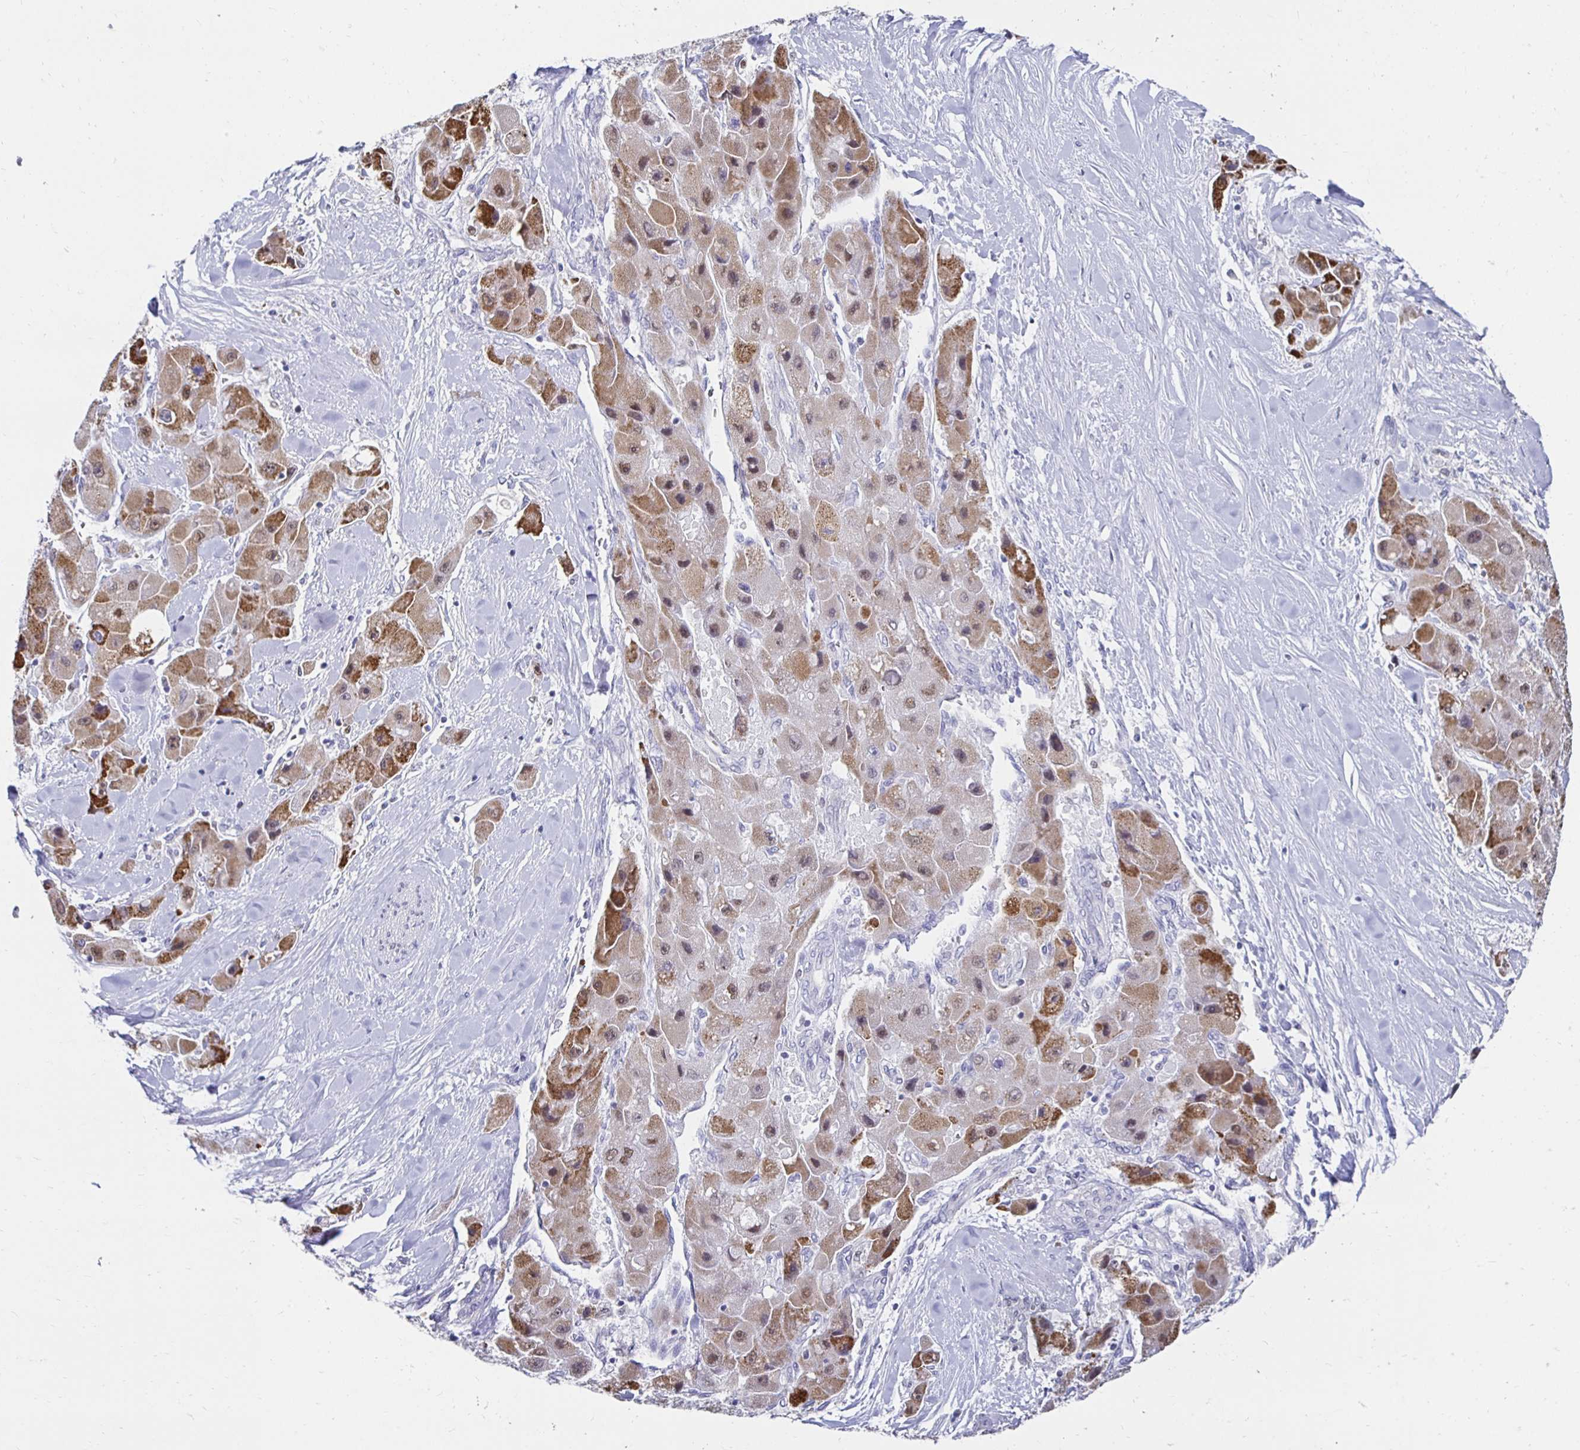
{"staining": {"intensity": "moderate", "quantity": "25%-75%", "location": "cytoplasmic/membranous,nuclear"}, "tissue": "liver cancer", "cell_type": "Tumor cells", "image_type": "cancer", "snomed": [{"axis": "morphology", "description": "Carcinoma, Hepatocellular, NOS"}, {"axis": "topography", "description": "Liver"}], "caption": "IHC staining of liver cancer (hepatocellular carcinoma), which demonstrates medium levels of moderate cytoplasmic/membranous and nuclear expression in about 25%-75% of tumor cells indicating moderate cytoplasmic/membranous and nuclear protein expression. The staining was performed using DAB (brown) for protein detection and nuclei were counterstained in hematoxylin (blue).", "gene": "NOCT", "patient": {"sex": "male", "age": 24}}